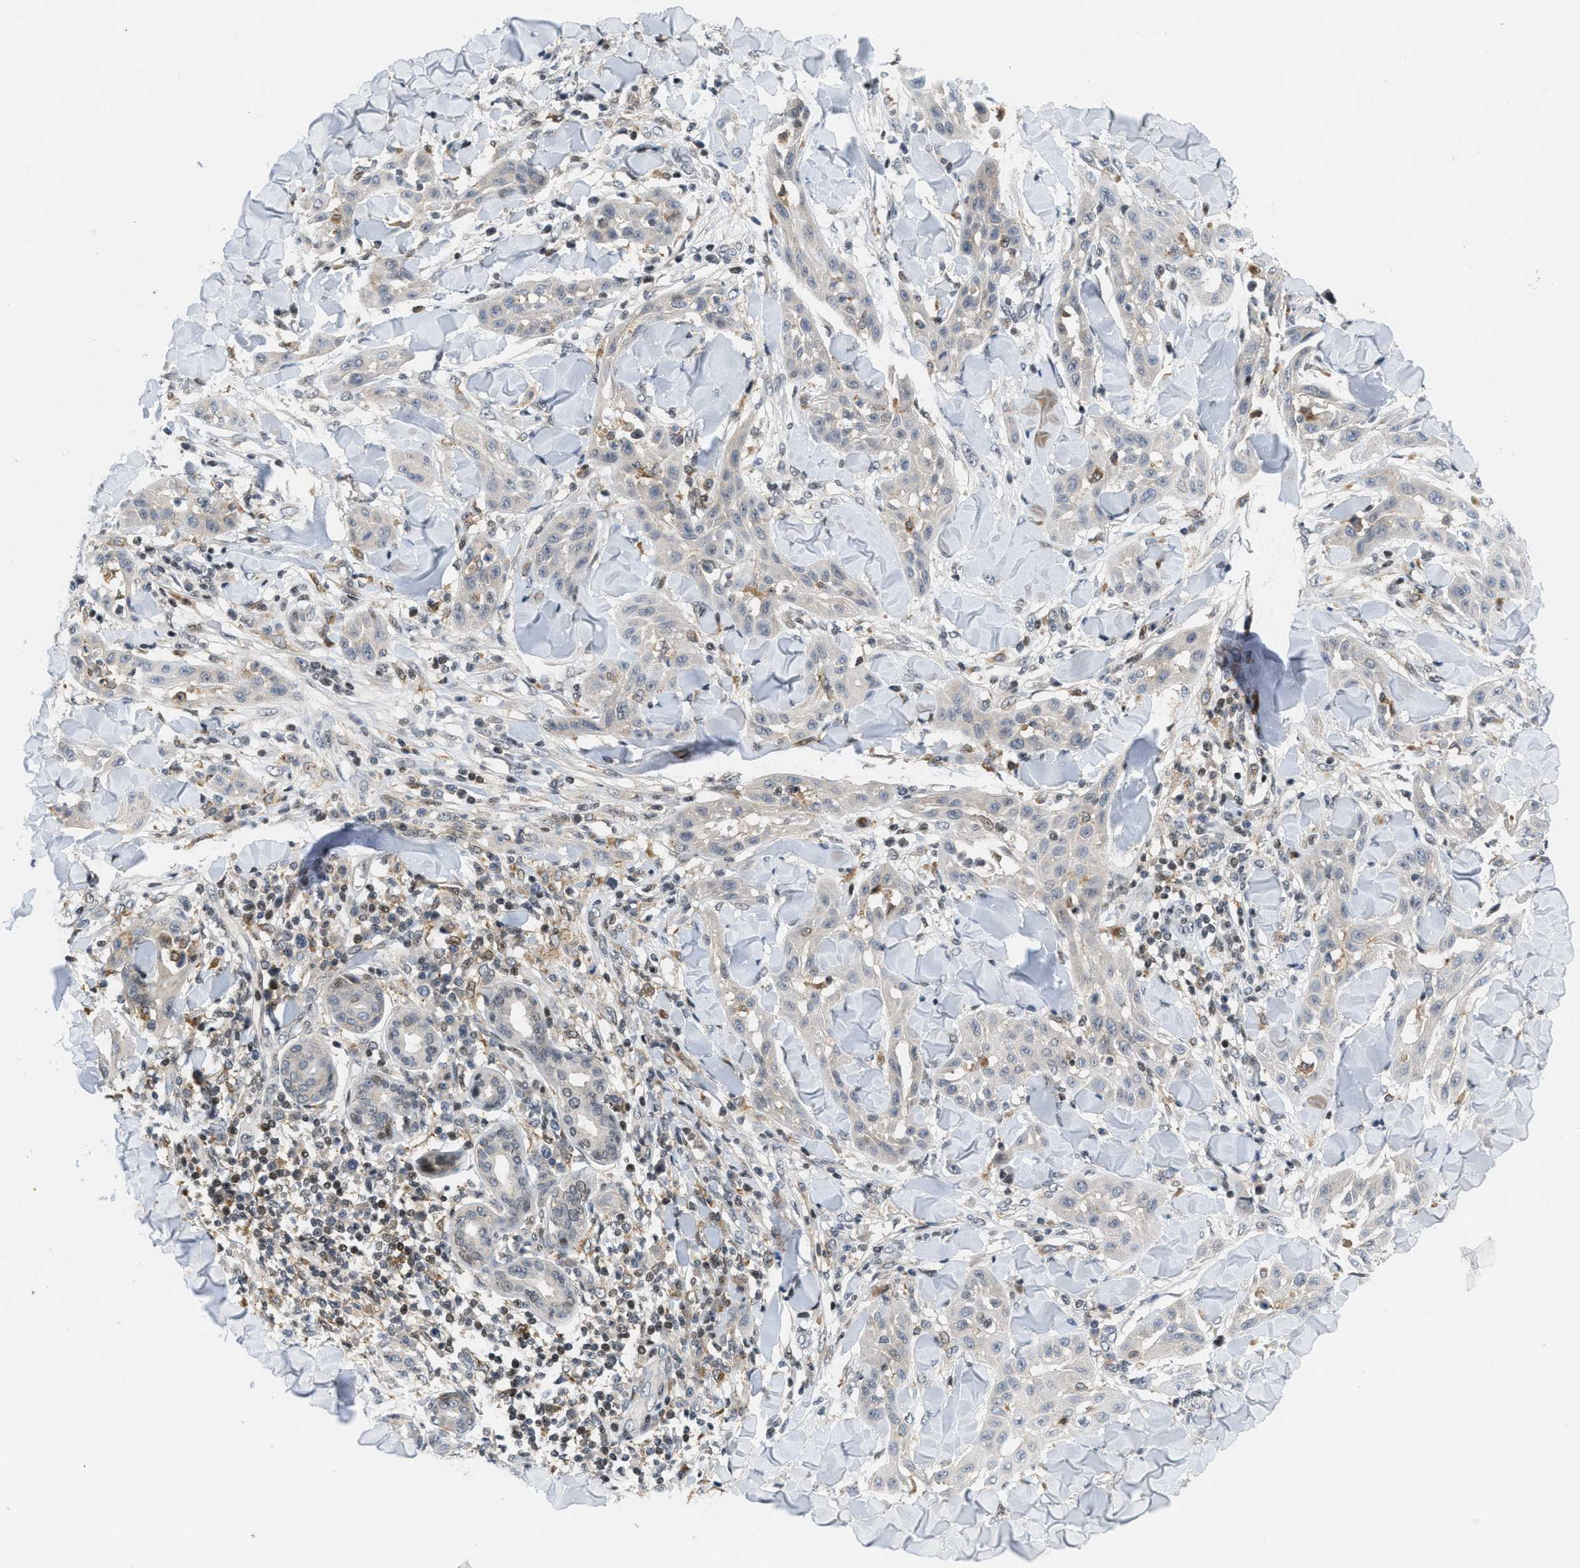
{"staining": {"intensity": "negative", "quantity": "none", "location": "none"}, "tissue": "skin cancer", "cell_type": "Tumor cells", "image_type": "cancer", "snomed": [{"axis": "morphology", "description": "Squamous cell carcinoma, NOS"}, {"axis": "topography", "description": "Skin"}], "caption": "Immunohistochemical staining of skin squamous cell carcinoma displays no significant expression in tumor cells.", "gene": "ING1", "patient": {"sex": "male", "age": 24}}